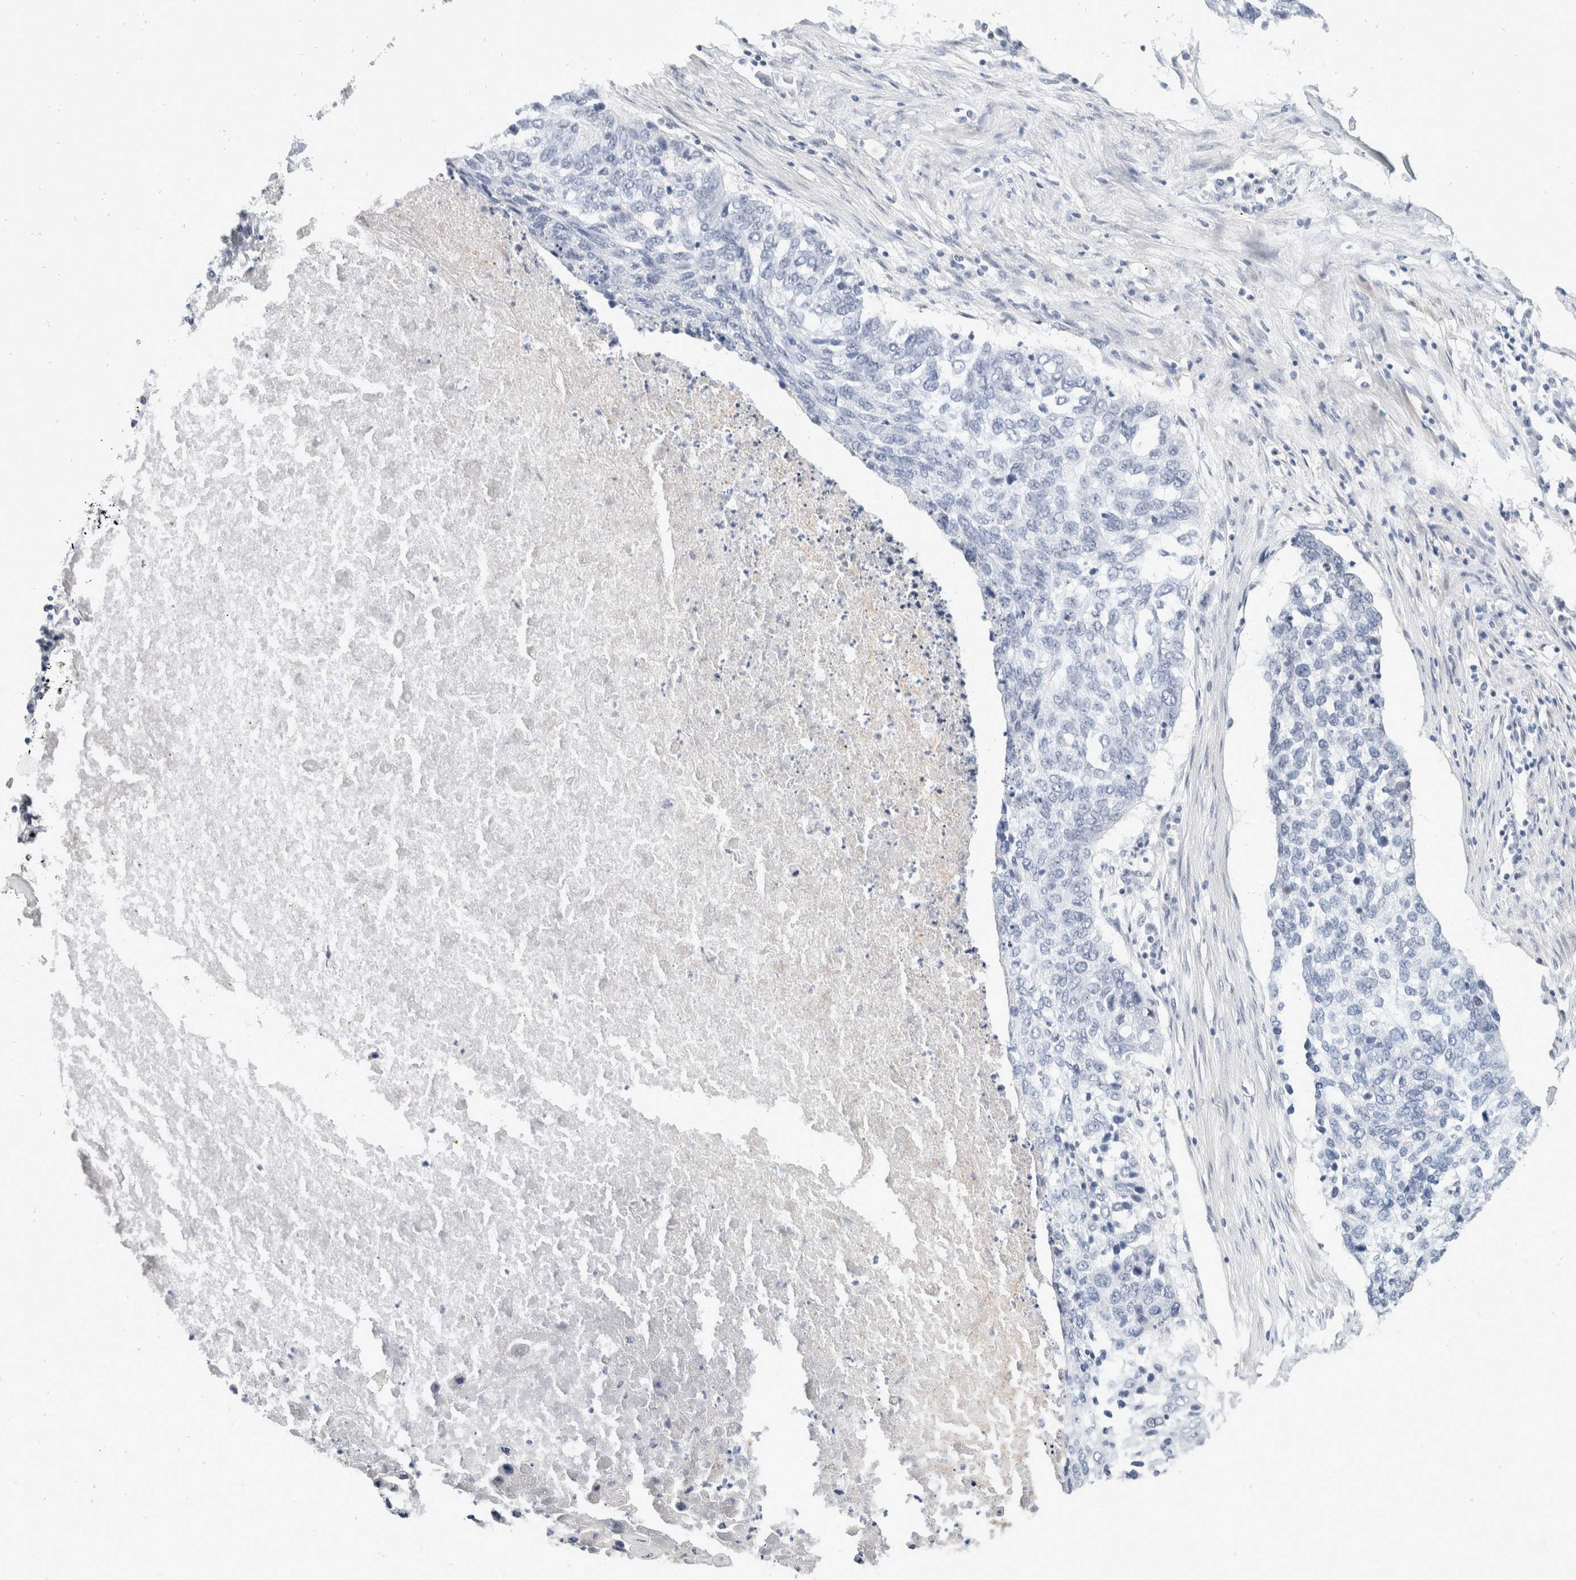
{"staining": {"intensity": "negative", "quantity": "none", "location": "none"}, "tissue": "lung cancer", "cell_type": "Tumor cells", "image_type": "cancer", "snomed": [{"axis": "morphology", "description": "Squamous cell carcinoma, NOS"}, {"axis": "topography", "description": "Lung"}], "caption": "This is an IHC histopathology image of human lung cancer. There is no staining in tumor cells.", "gene": "CATSPERD", "patient": {"sex": "female", "age": 63}}